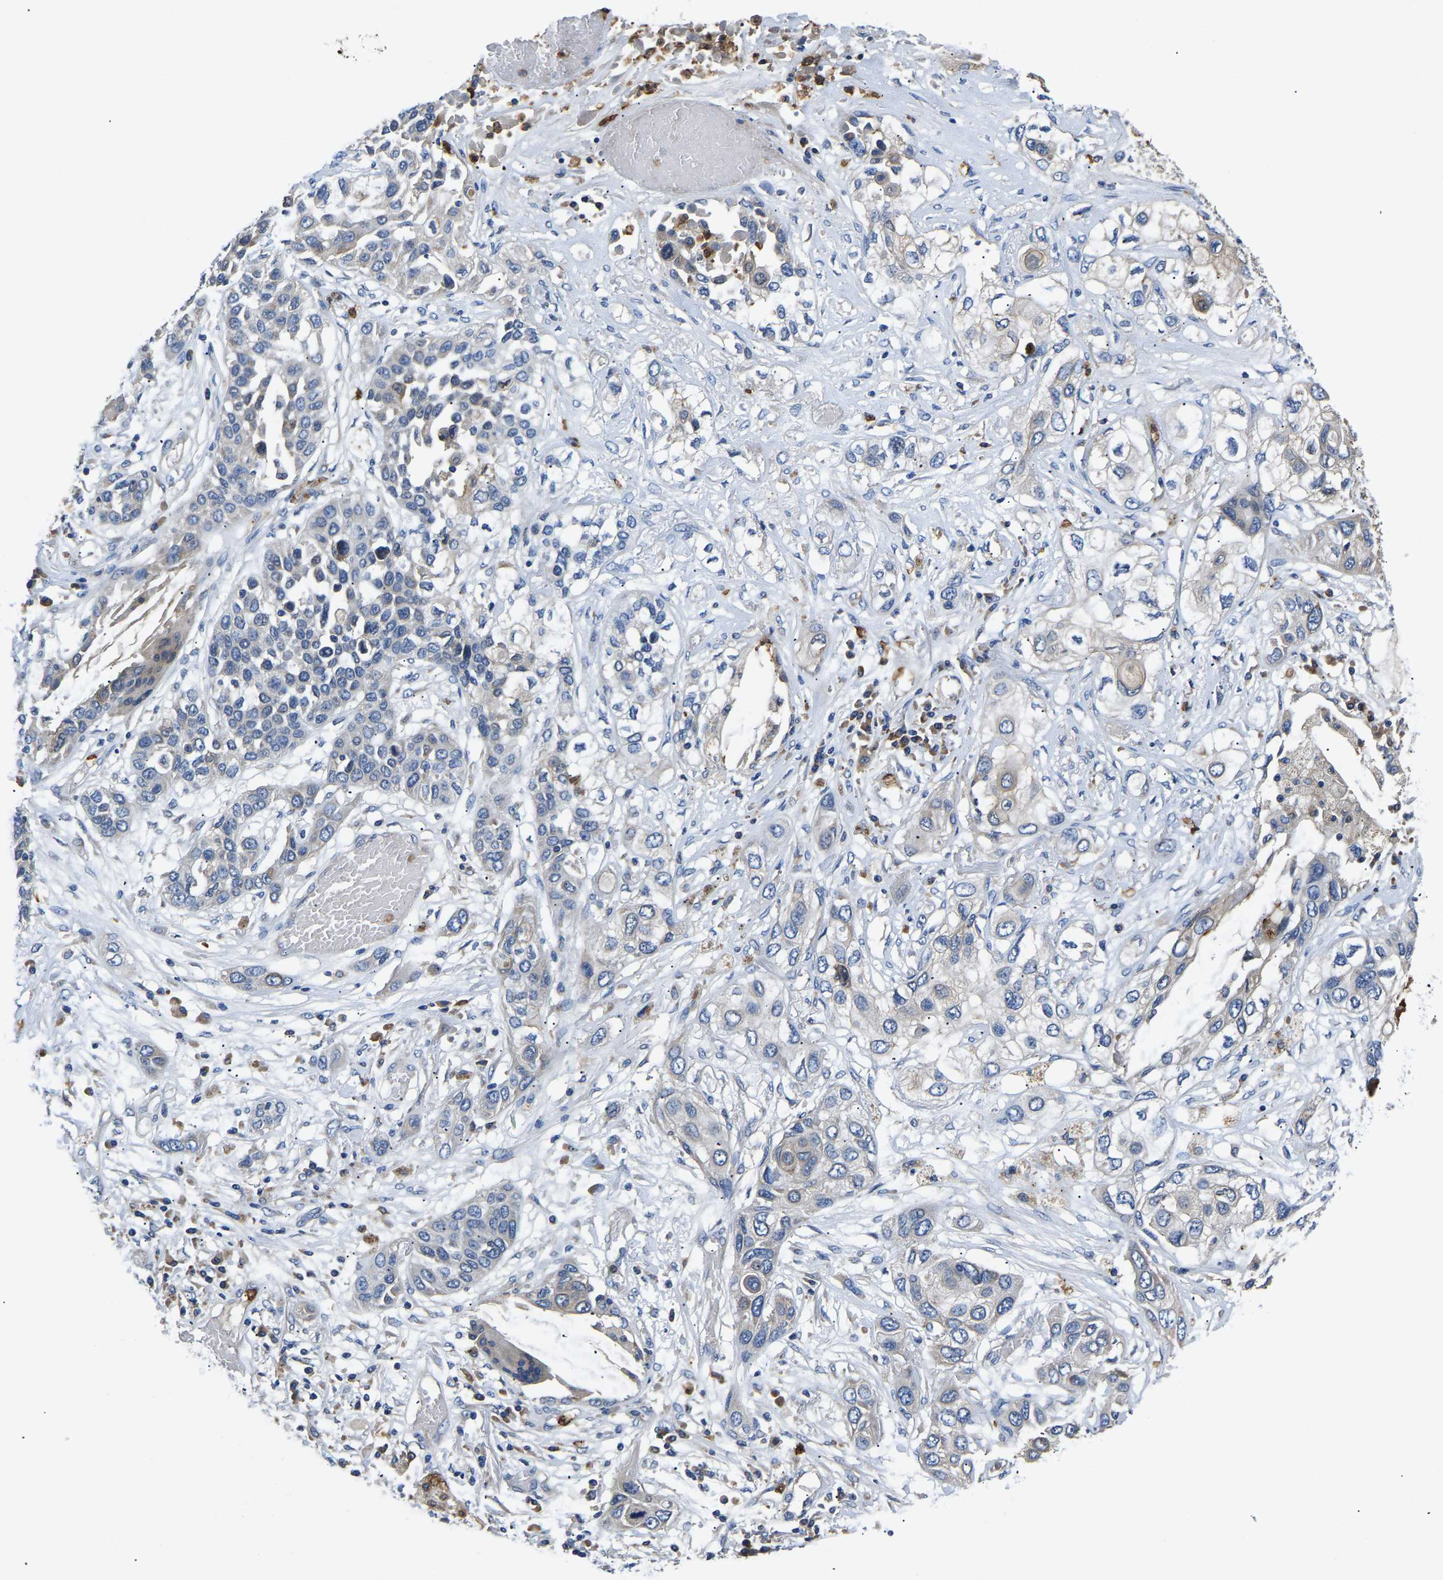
{"staining": {"intensity": "negative", "quantity": "none", "location": "none"}, "tissue": "lung cancer", "cell_type": "Tumor cells", "image_type": "cancer", "snomed": [{"axis": "morphology", "description": "Squamous cell carcinoma, NOS"}, {"axis": "topography", "description": "Lung"}], "caption": "Lung squamous cell carcinoma was stained to show a protein in brown. There is no significant expression in tumor cells.", "gene": "TOR1B", "patient": {"sex": "male", "age": 71}}